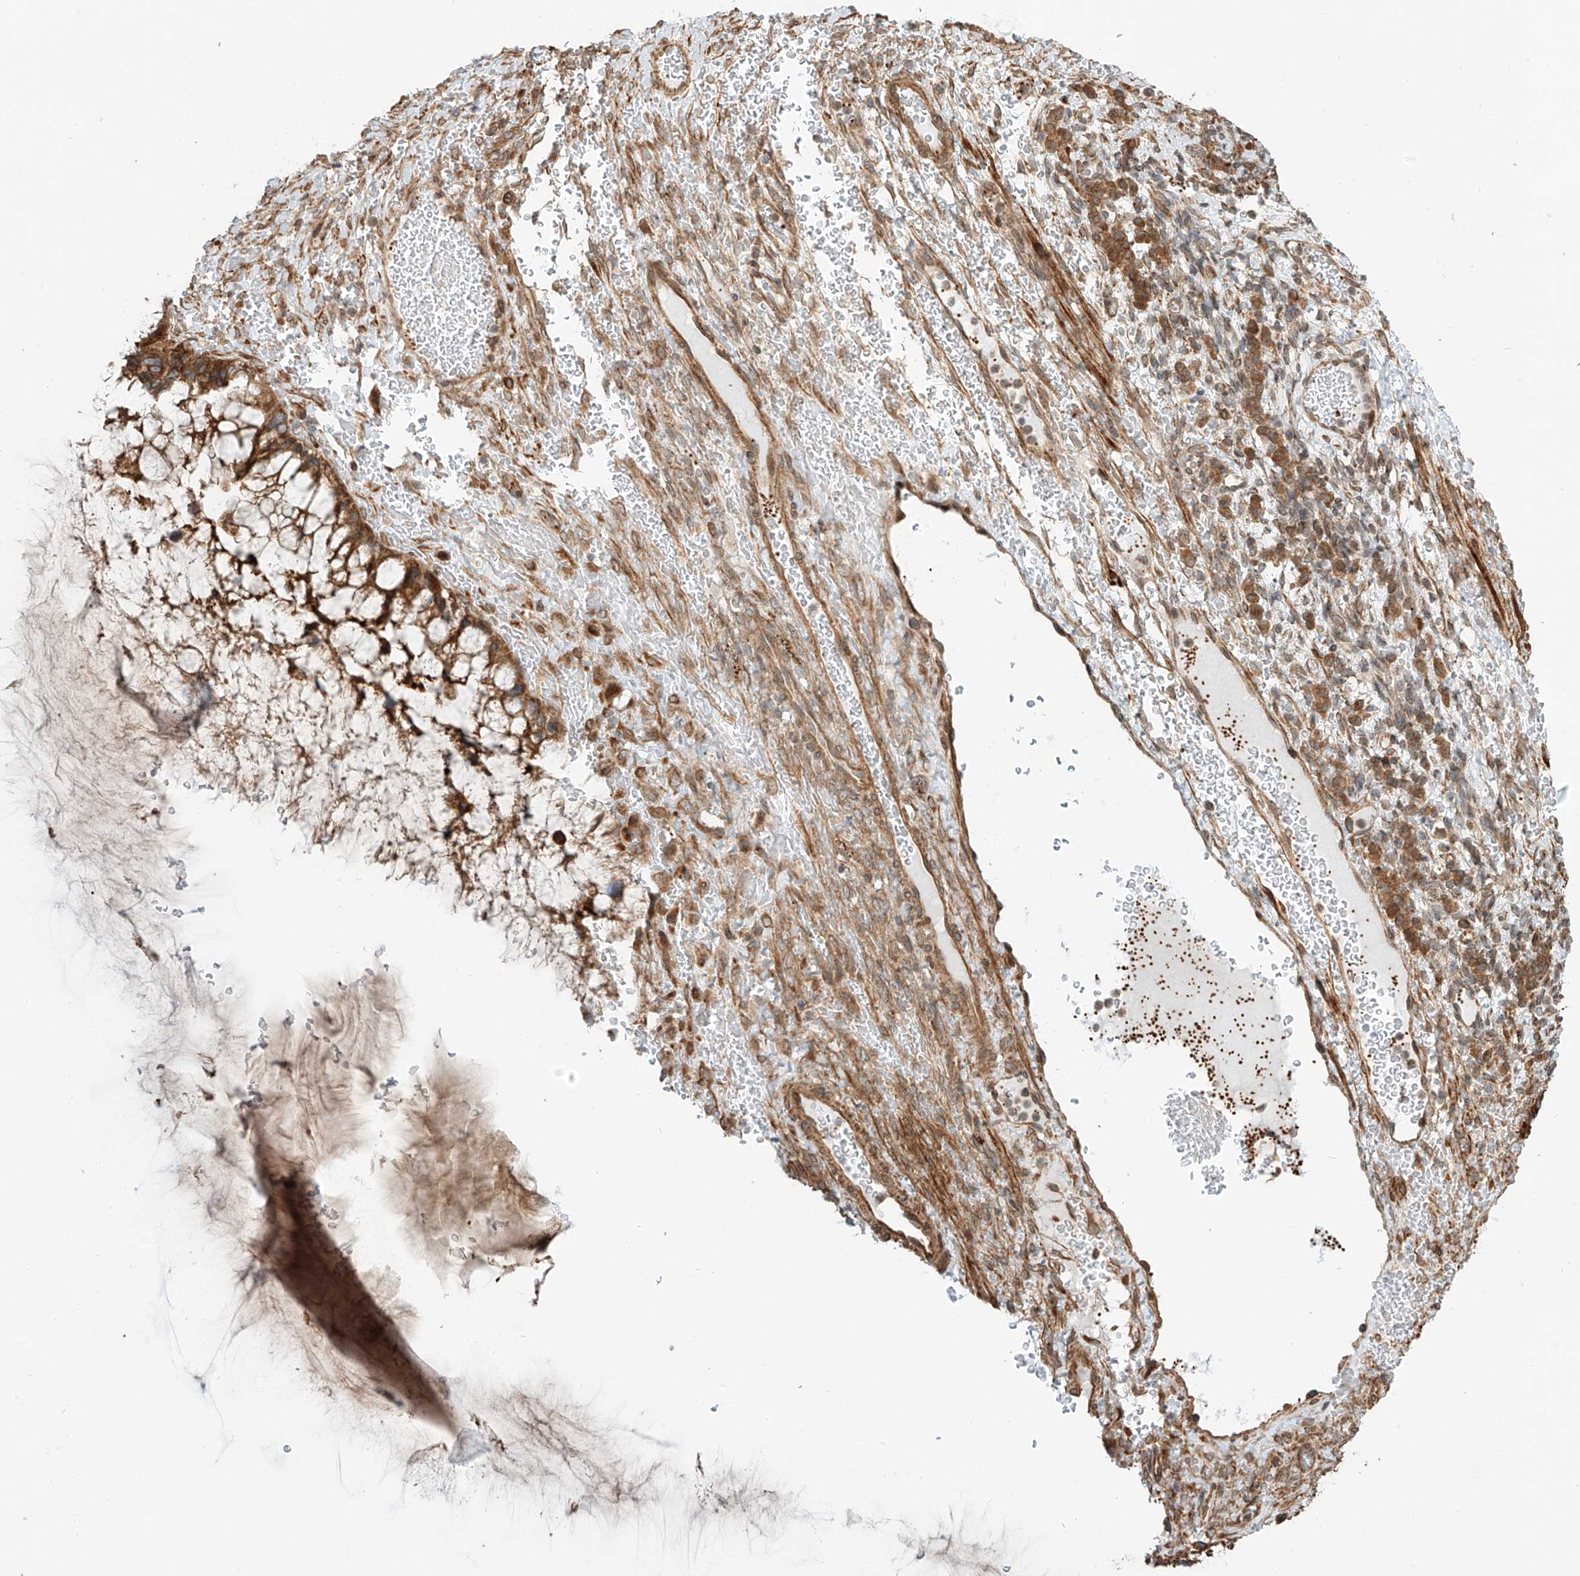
{"staining": {"intensity": "strong", "quantity": ">75%", "location": "cytoplasmic/membranous"}, "tissue": "ovarian cancer", "cell_type": "Tumor cells", "image_type": "cancer", "snomed": [{"axis": "morphology", "description": "Cystadenocarcinoma, mucinous, NOS"}, {"axis": "topography", "description": "Ovary"}], "caption": "Immunohistochemistry (DAB (3,3'-diaminobenzidine)) staining of human ovarian cancer displays strong cytoplasmic/membranous protein expression in about >75% of tumor cells. The protein is stained brown, and the nuclei are stained in blue (DAB IHC with brightfield microscopy, high magnification).", "gene": "CEP162", "patient": {"sex": "female", "age": 37}}